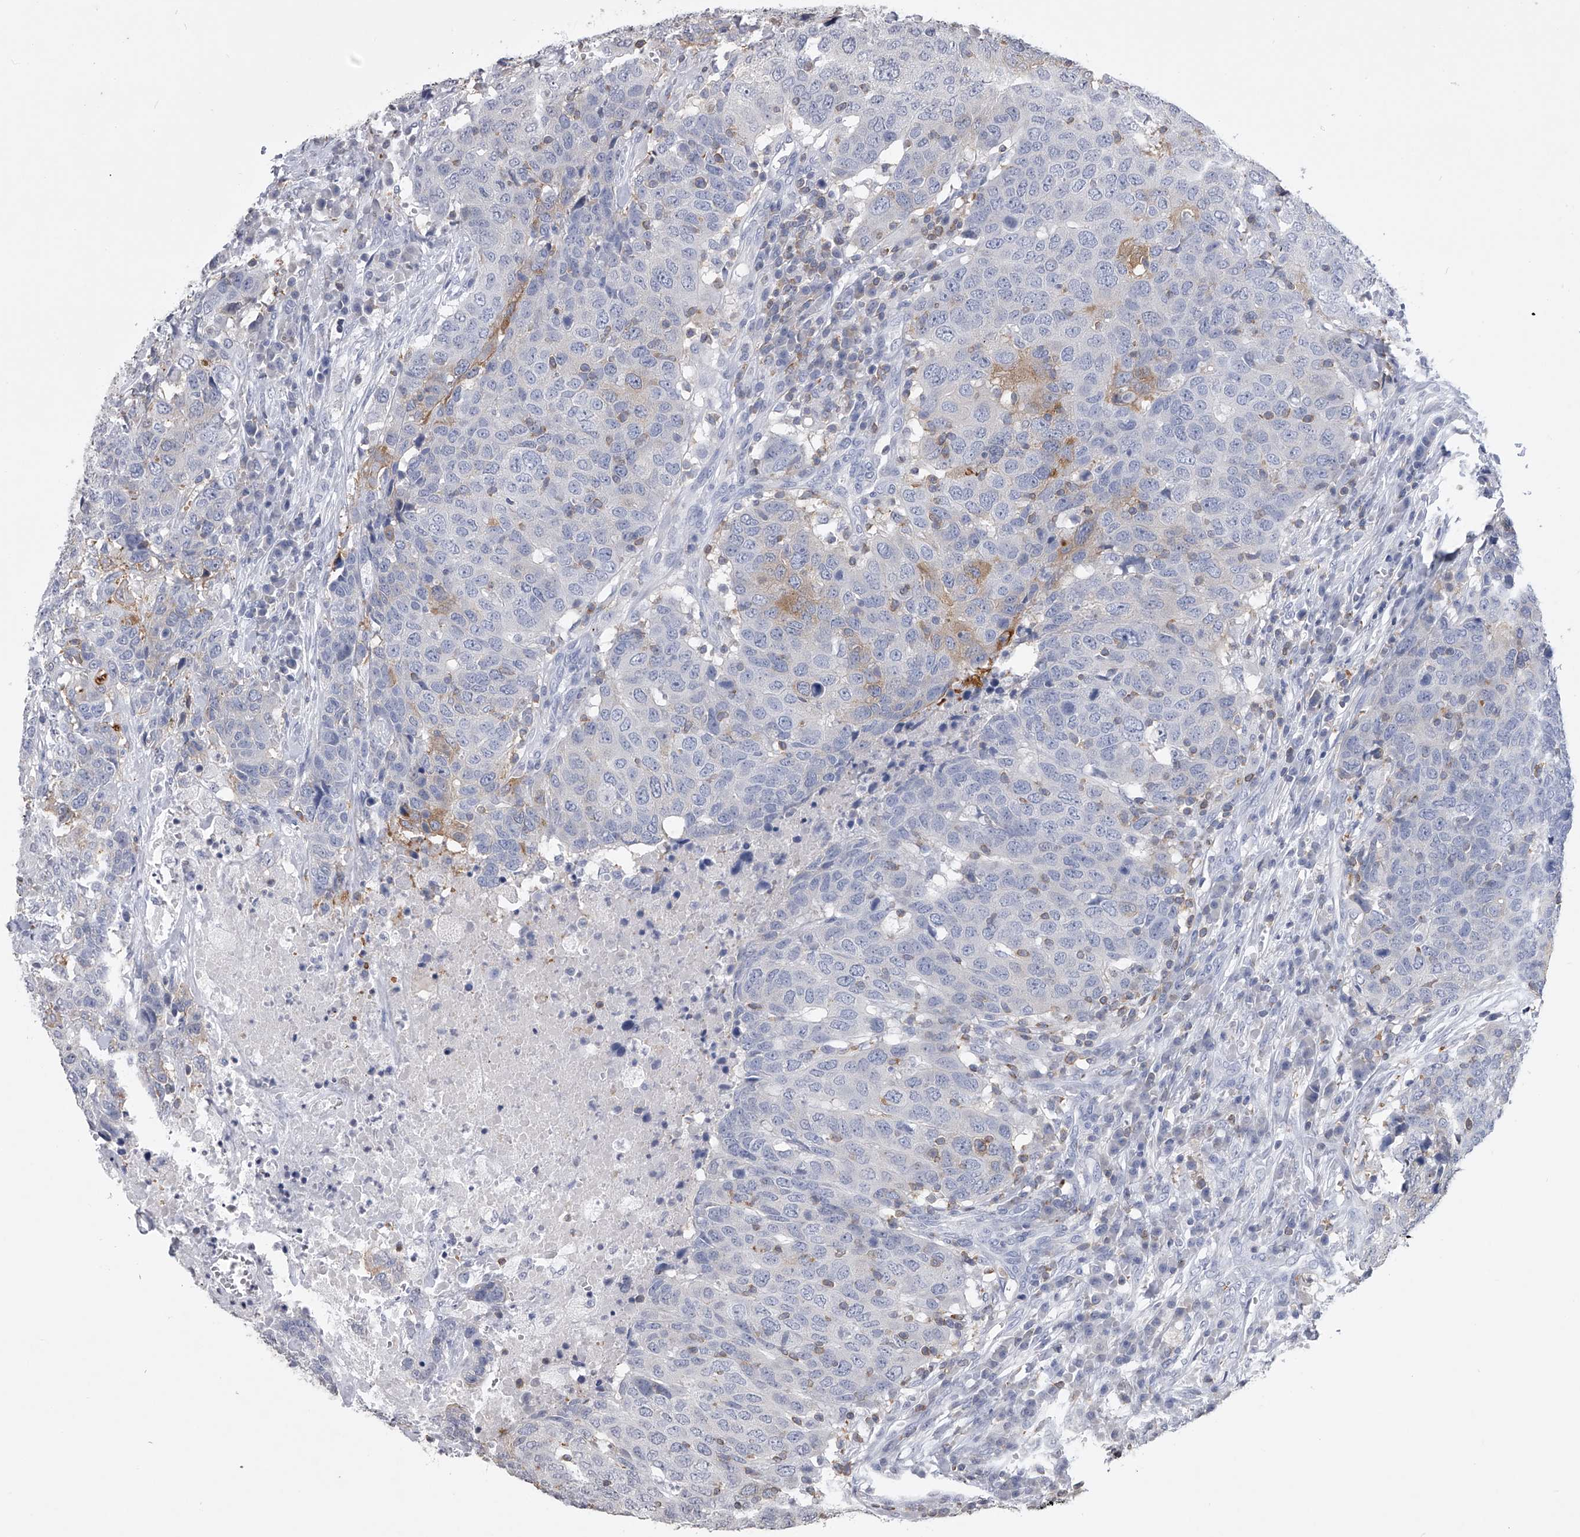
{"staining": {"intensity": "weak", "quantity": "<25%", "location": "cytoplasmic/membranous"}, "tissue": "head and neck cancer", "cell_type": "Tumor cells", "image_type": "cancer", "snomed": [{"axis": "morphology", "description": "Squamous cell carcinoma, NOS"}, {"axis": "topography", "description": "Head-Neck"}], "caption": "Immunohistochemistry (IHC) of head and neck cancer (squamous cell carcinoma) demonstrates no positivity in tumor cells.", "gene": "TASP1", "patient": {"sex": "male", "age": 66}}